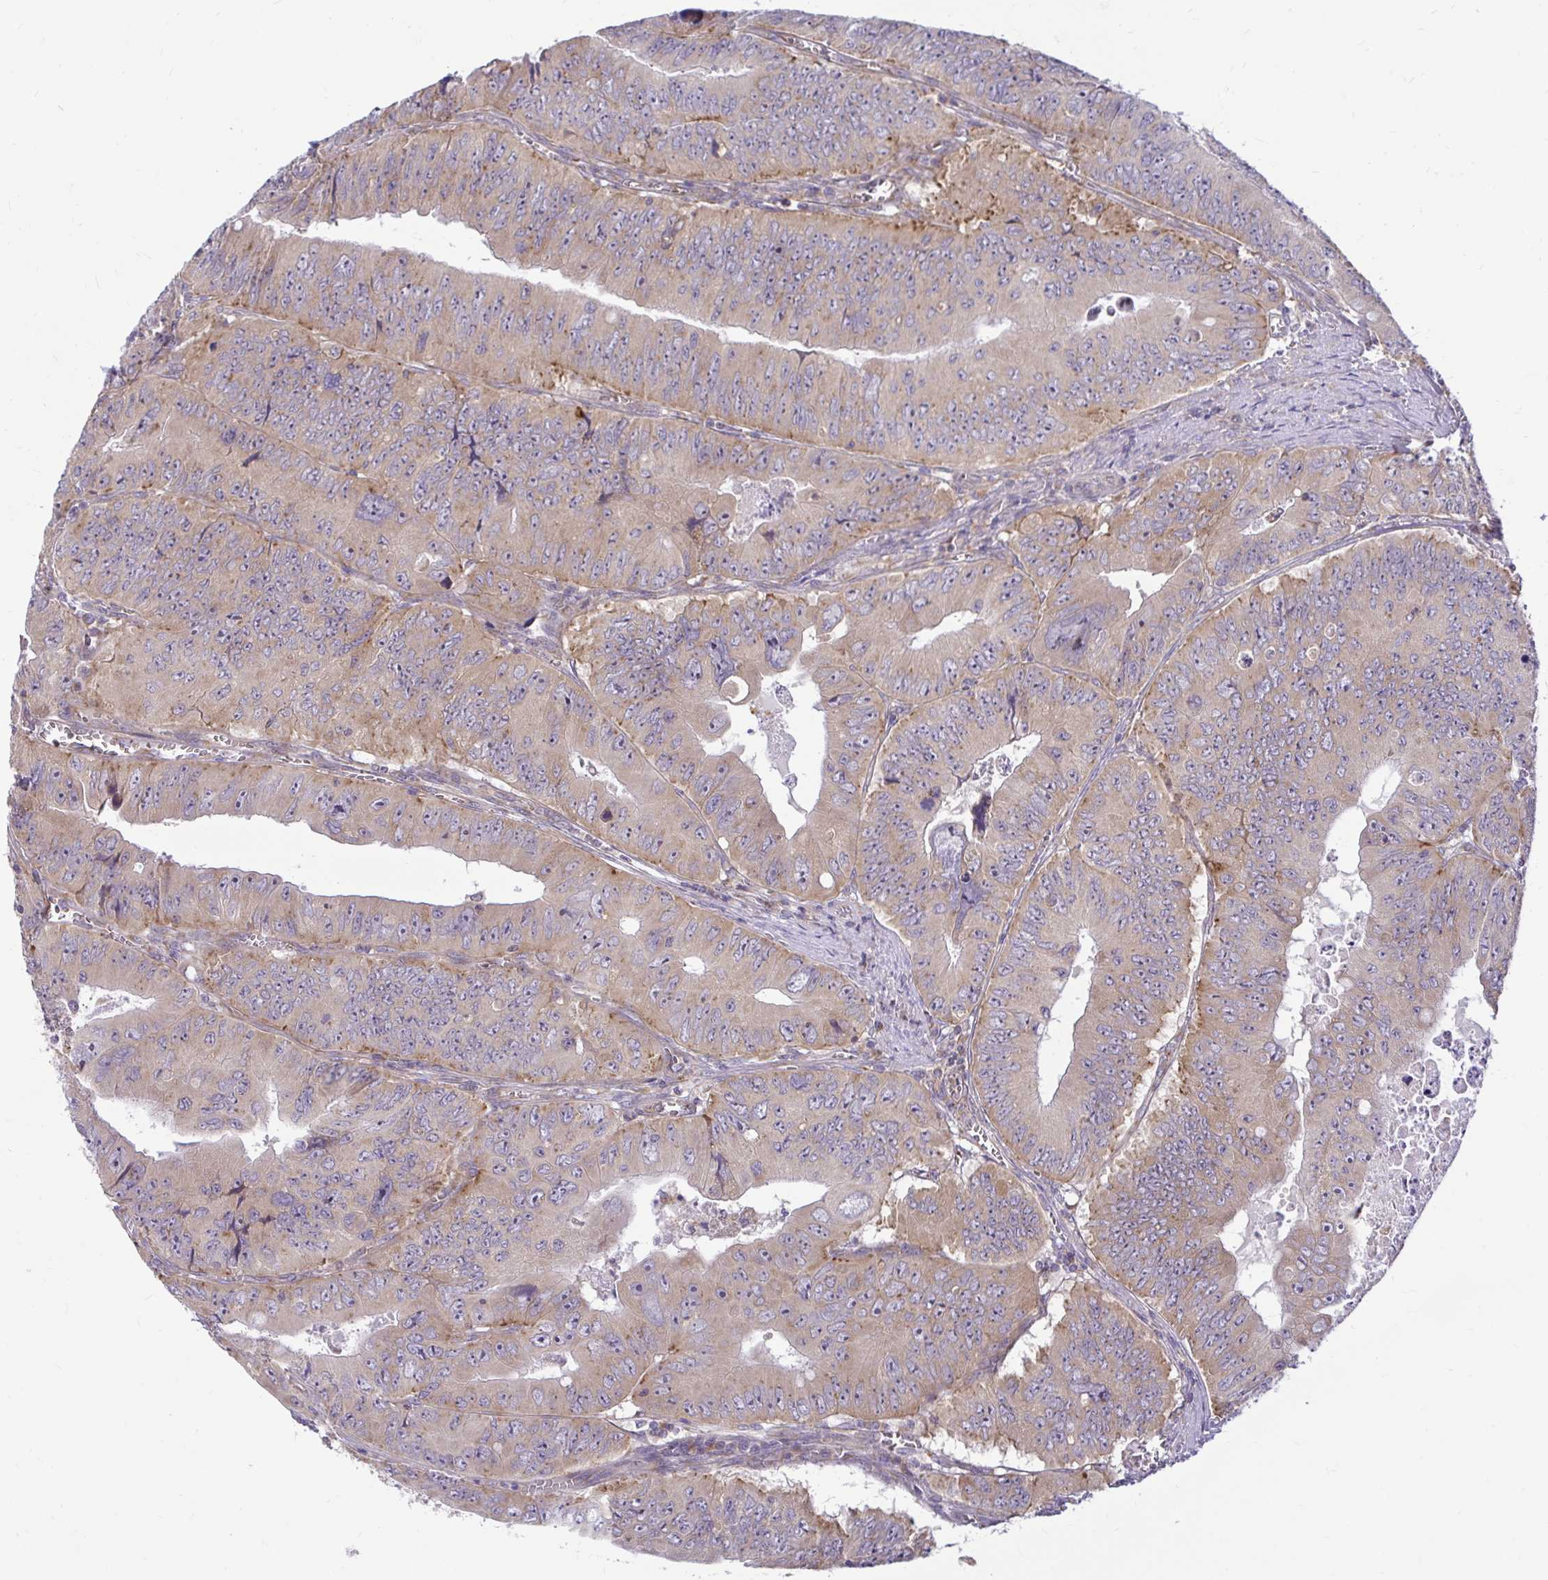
{"staining": {"intensity": "moderate", "quantity": "<25%", "location": "cytoplasmic/membranous"}, "tissue": "colorectal cancer", "cell_type": "Tumor cells", "image_type": "cancer", "snomed": [{"axis": "morphology", "description": "Adenocarcinoma, NOS"}, {"axis": "topography", "description": "Colon"}], "caption": "This is an image of IHC staining of colorectal adenocarcinoma, which shows moderate staining in the cytoplasmic/membranous of tumor cells.", "gene": "VTI1B", "patient": {"sex": "female", "age": 84}}